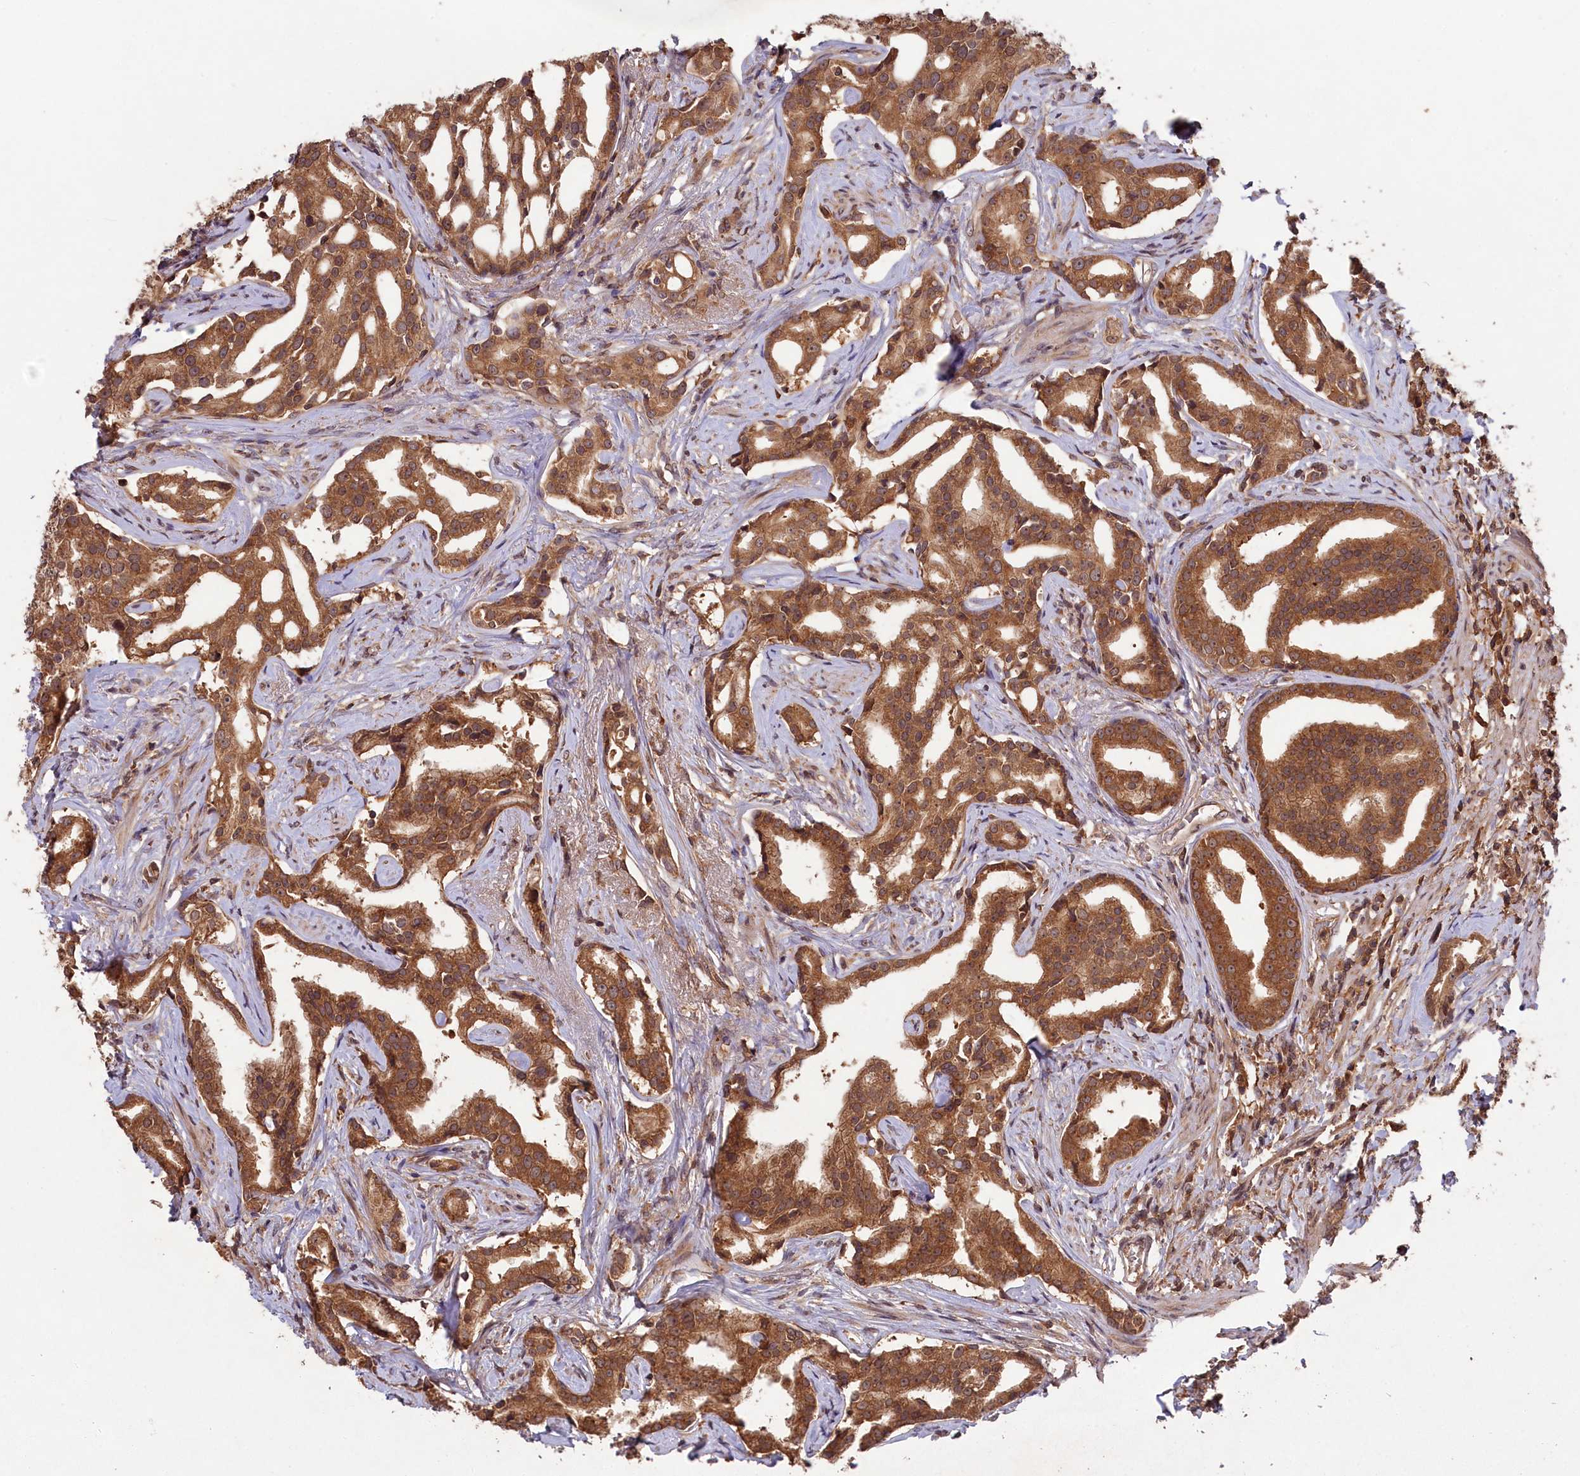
{"staining": {"intensity": "moderate", "quantity": ">75%", "location": "cytoplasmic/membranous"}, "tissue": "prostate cancer", "cell_type": "Tumor cells", "image_type": "cancer", "snomed": [{"axis": "morphology", "description": "Adenocarcinoma, High grade"}, {"axis": "topography", "description": "Prostate"}], "caption": "Adenocarcinoma (high-grade) (prostate) was stained to show a protein in brown. There is medium levels of moderate cytoplasmic/membranous staining in approximately >75% of tumor cells. (DAB (3,3'-diaminobenzidine) IHC with brightfield microscopy, high magnification).", "gene": "CHAC1", "patient": {"sex": "male", "age": 67}}